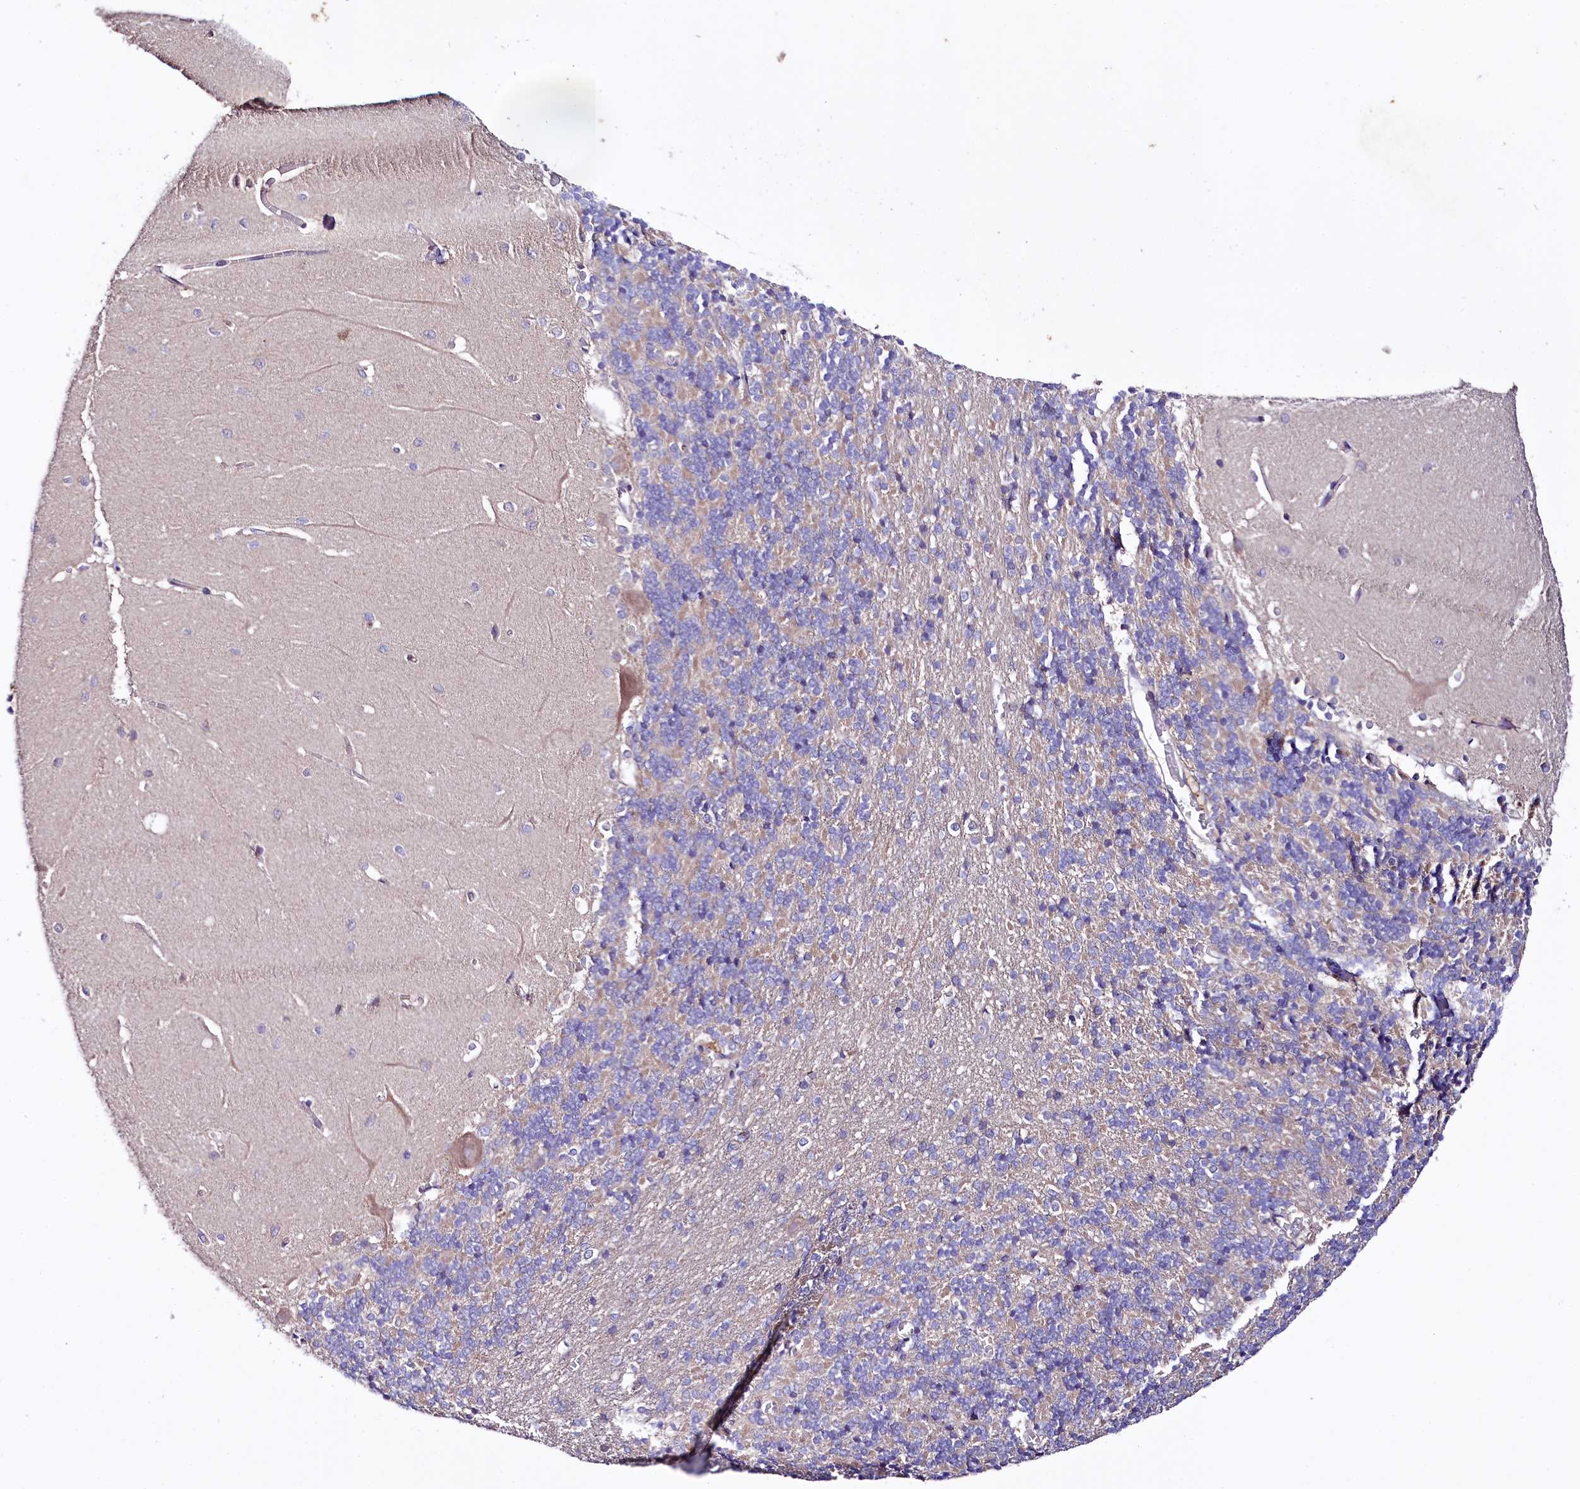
{"staining": {"intensity": "weak", "quantity": "<25%", "location": "cytoplasmic/membranous"}, "tissue": "cerebellum", "cell_type": "Cells in granular layer", "image_type": "normal", "snomed": [{"axis": "morphology", "description": "Normal tissue, NOS"}, {"axis": "topography", "description": "Cerebellum"}], "caption": "This is an IHC image of normal cerebellum. There is no positivity in cells in granular layer.", "gene": "ZNF45", "patient": {"sex": "male", "age": 37}}